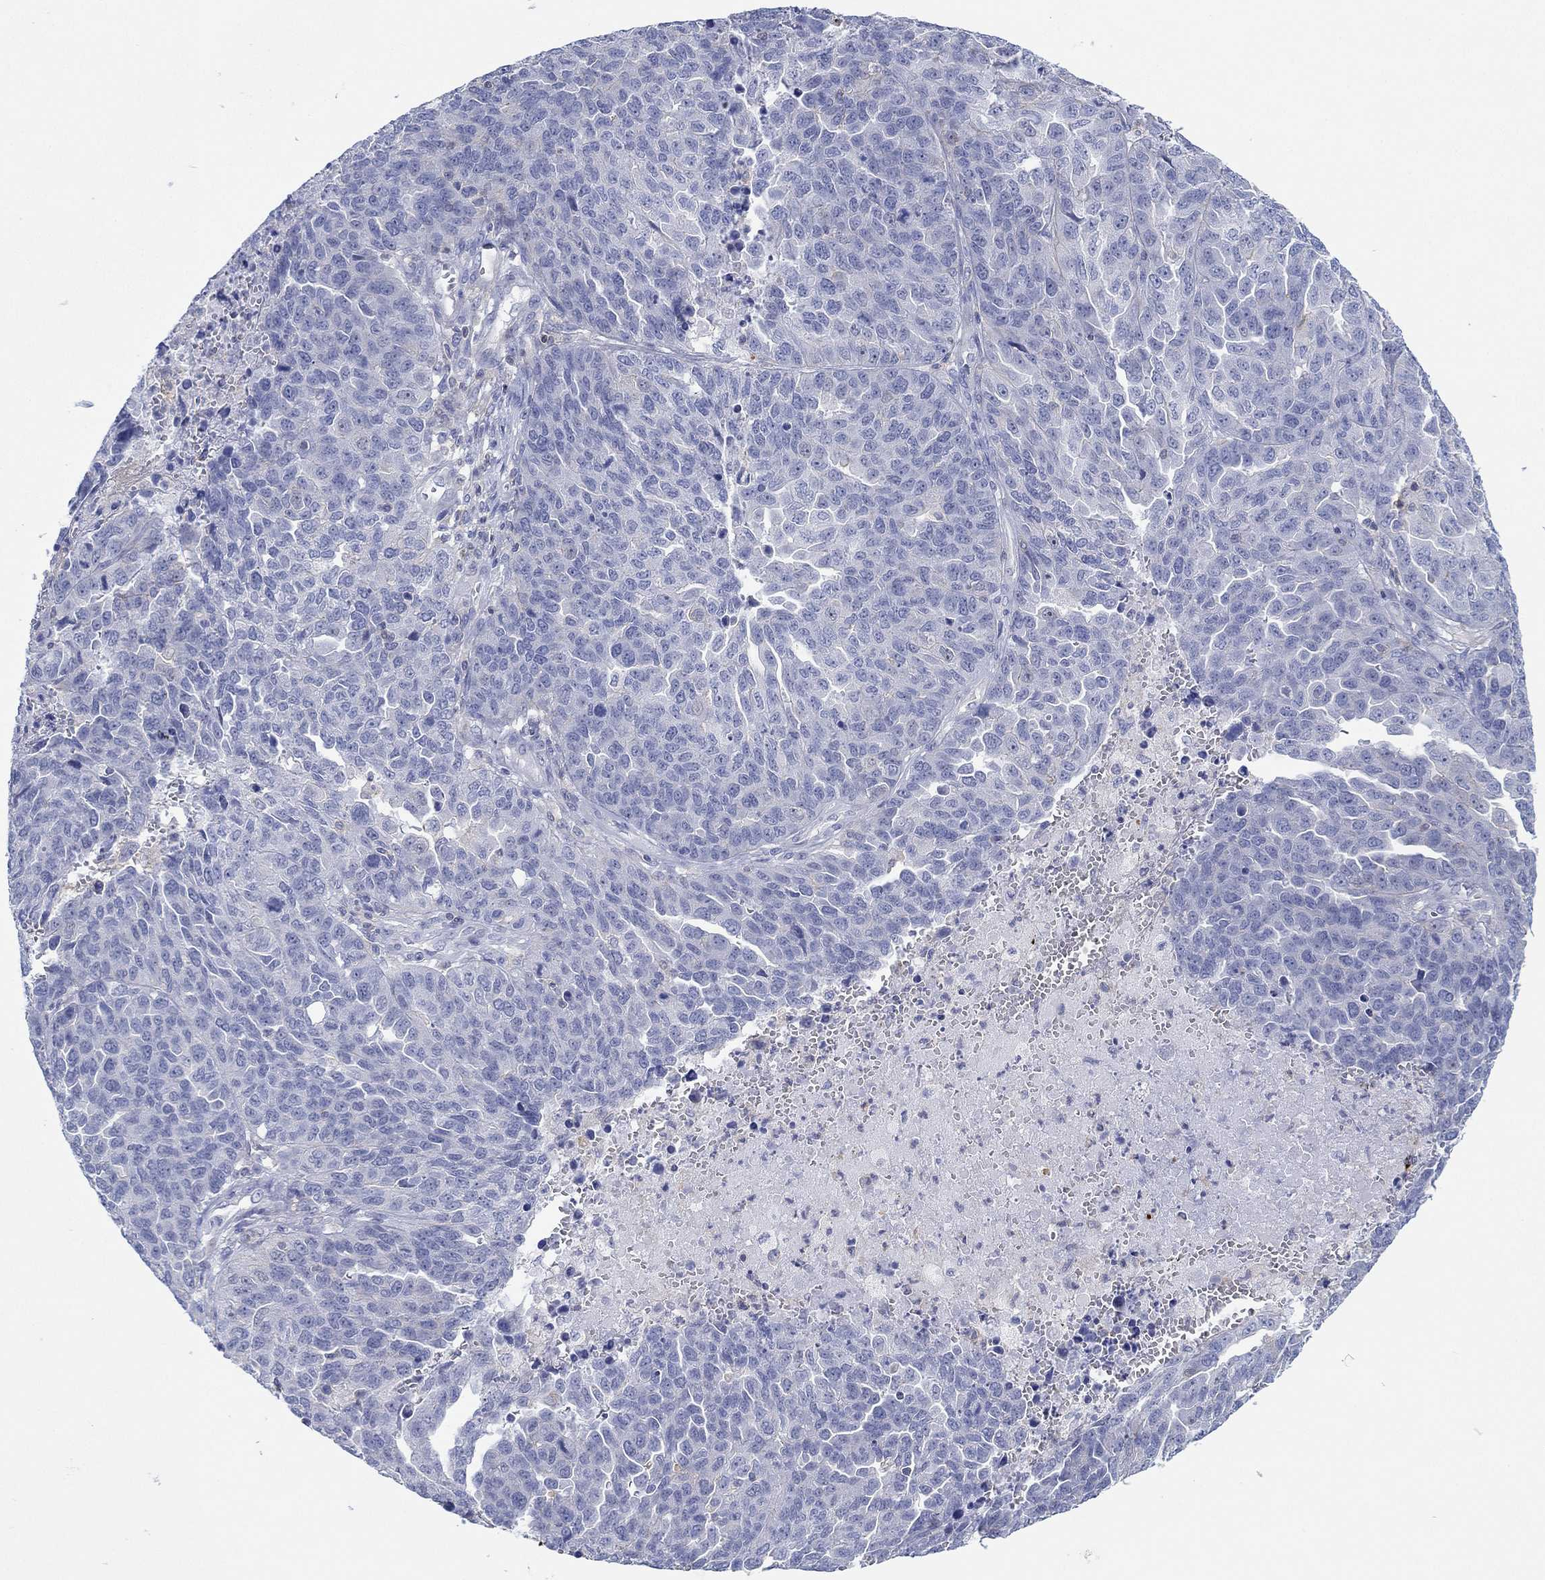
{"staining": {"intensity": "negative", "quantity": "none", "location": "none"}, "tissue": "ovarian cancer", "cell_type": "Tumor cells", "image_type": "cancer", "snomed": [{"axis": "morphology", "description": "Cystadenocarcinoma, serous, NOS"}, {"axis": "topography", "description": "Ovary"}], "caption": "The image reveals no significant staining in tumor cells of ovarian cancer (serous cystadenocarcinoma).", "gene": "PPIL6", "patient": {"sex": "female", "age": 87}}